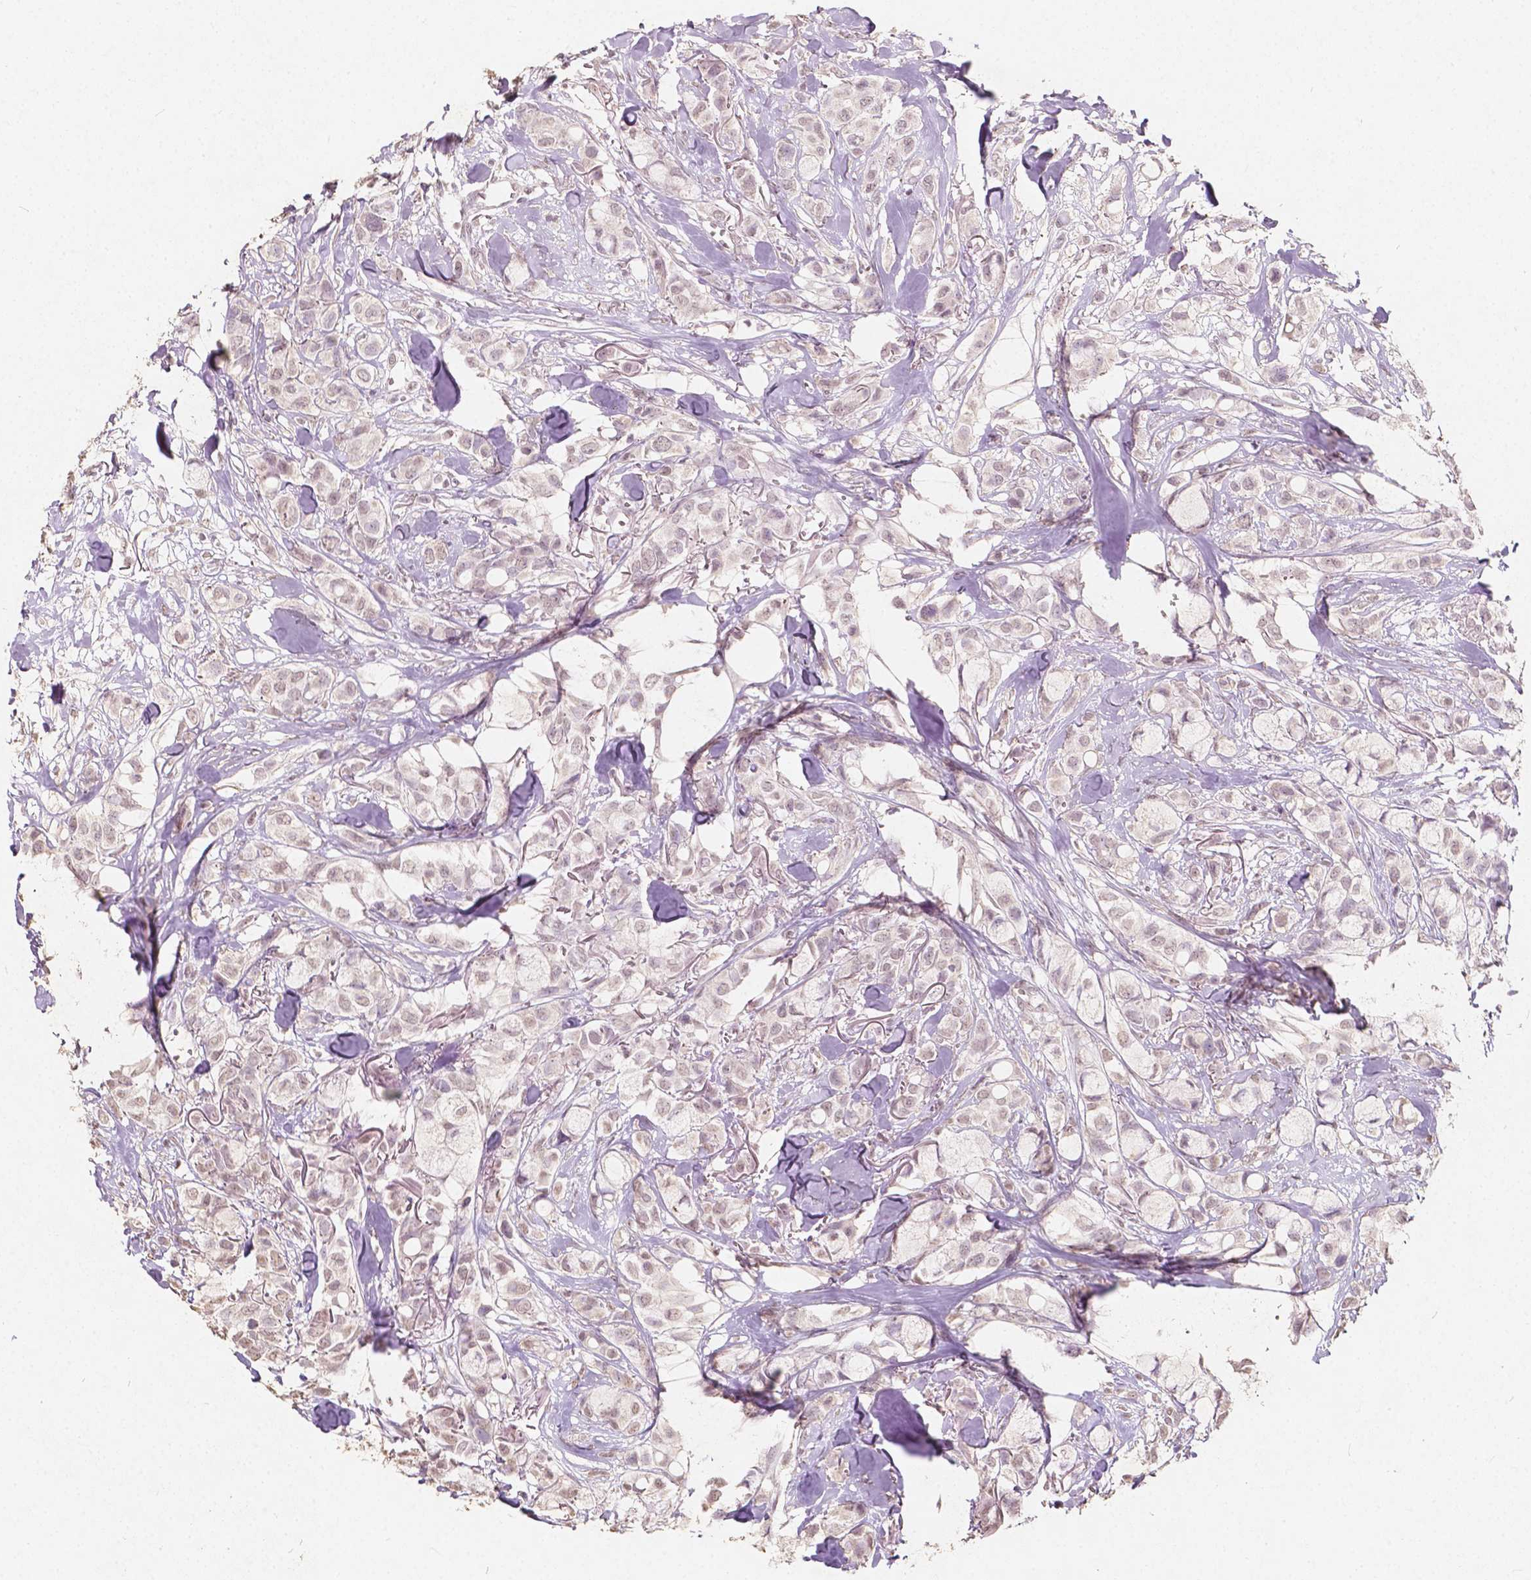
{"staining": {"intensity": "weak", "quantity": ">75%", "location": "nuclear"}, "tissue": "breast cancer", "cell_type": "Tumor cells", "image_type": "cancer", "snomed": [{"axis": "morphology", "description": "Duct carcinoma"}, {"axis": "topography", "description": "Breast"}], "caption": "High-power microscopy captured an IHC histopathology image of intraductal carcinoma (breast), revealing weak nuclear staining in about >75% of tumor cells. (DAB (3,3'-diaminobenzidine) IHC, brown staining for protein, blue staining for nuclei).", "gene": "SOX15", "patient": {"sex": "female", "age": 85}}